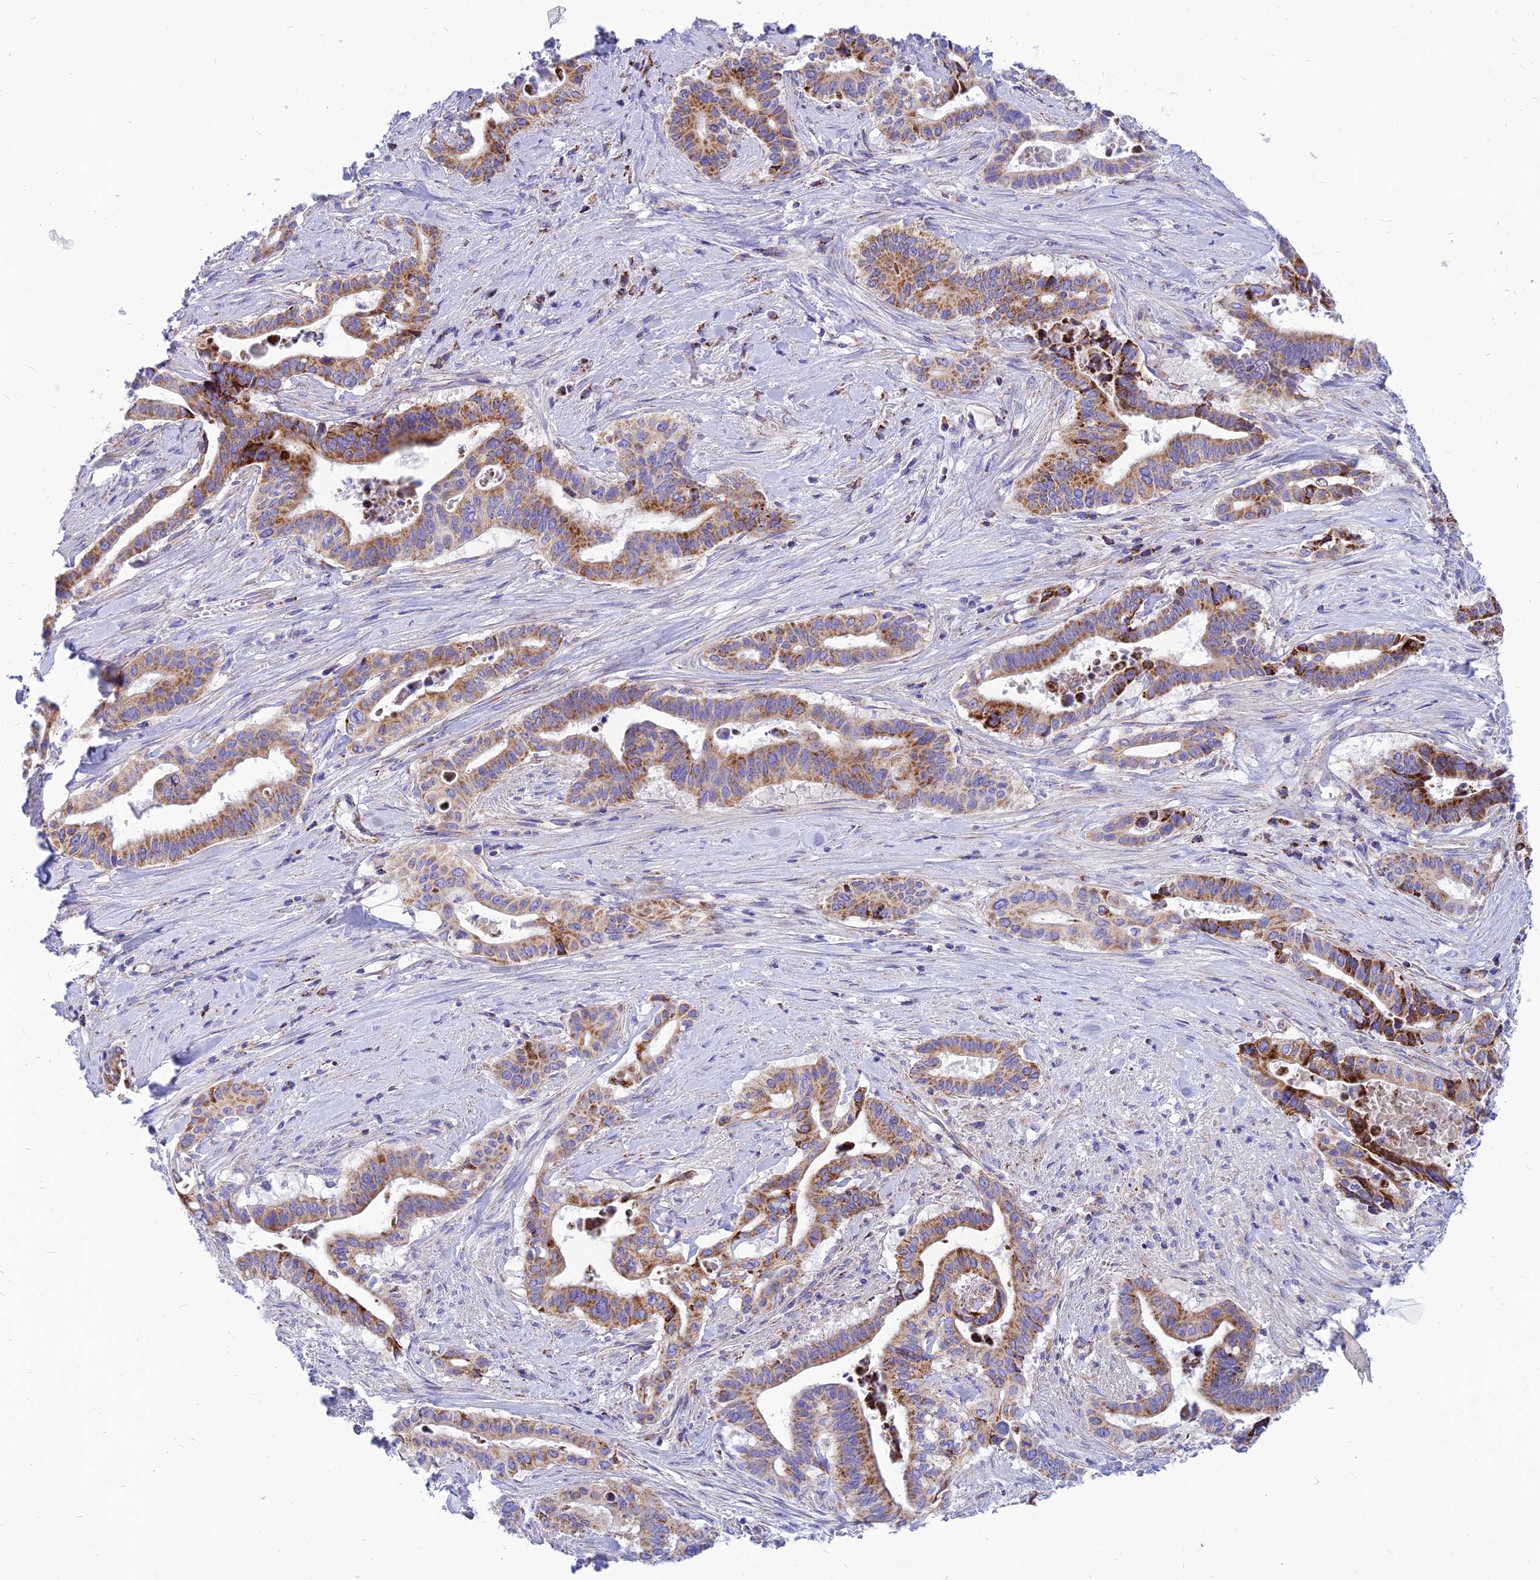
{"staining": {"intensity": "strong", "quantity": "25%-75%", "location": "cytoplasmic/membranous"}, "tissue": "pancreatic cancer", "cell_type": "Tumor cells", "image_type": "cancer", "snomed": [{"axis": "morphology", "description": "Adenocarcinoma, NOS"}, {"axis": "topography", "description": "Pancreas"}], "caption": "Pancreatic cancer stained with DAB (3,3'-diaminobenzidine) immunohistochemistry (IHC) shows high levels of strong cytoplasmic/membranous positivity in about 25%-75% of tumor cells.", "gene": "PACC1", "patient": {"sex": "female", "age": 77}}